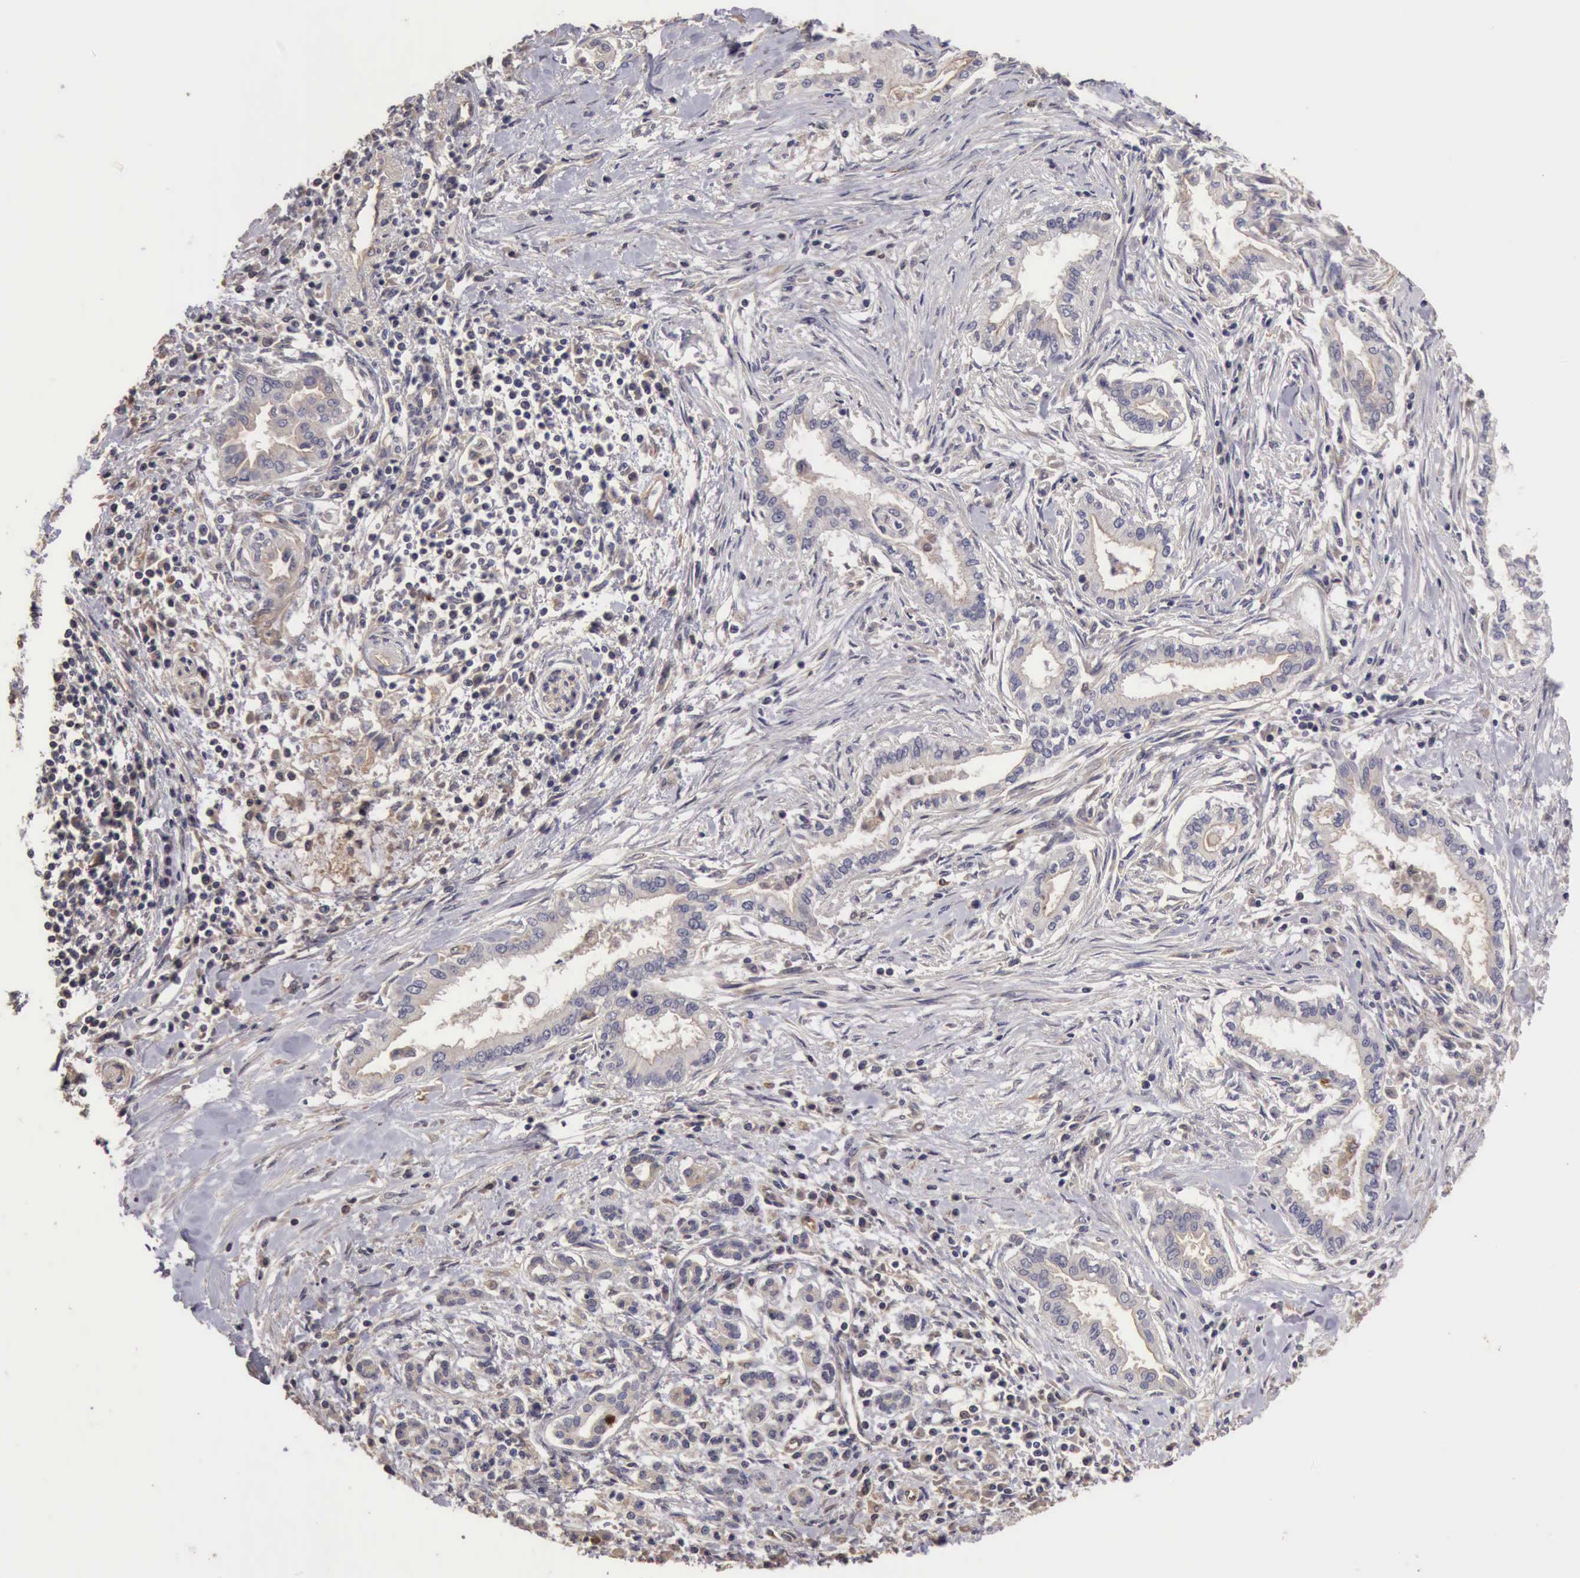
{"staining": {"intensity": "negative", "quantity": "none", "location": "none"}, "tissue": "pancreatic cancer", "cell_type": "Tumor cells", "image_type": "cancer", "snomed": [{"axis": "morphology", "description": "Adenocarcinoma, NOS"}, {"axis": "topography", "description": "Pancreas"}], "caption": "Immunohistochemistry of pancreatic adenocarcinoma exhibits no expression in tumor cells. The staining is performed using DAB brown chromogen with nuclei counter-stained in using hematoxylin.", "gene": "BMX", "patient": {"sex": "female", "age": 64}}